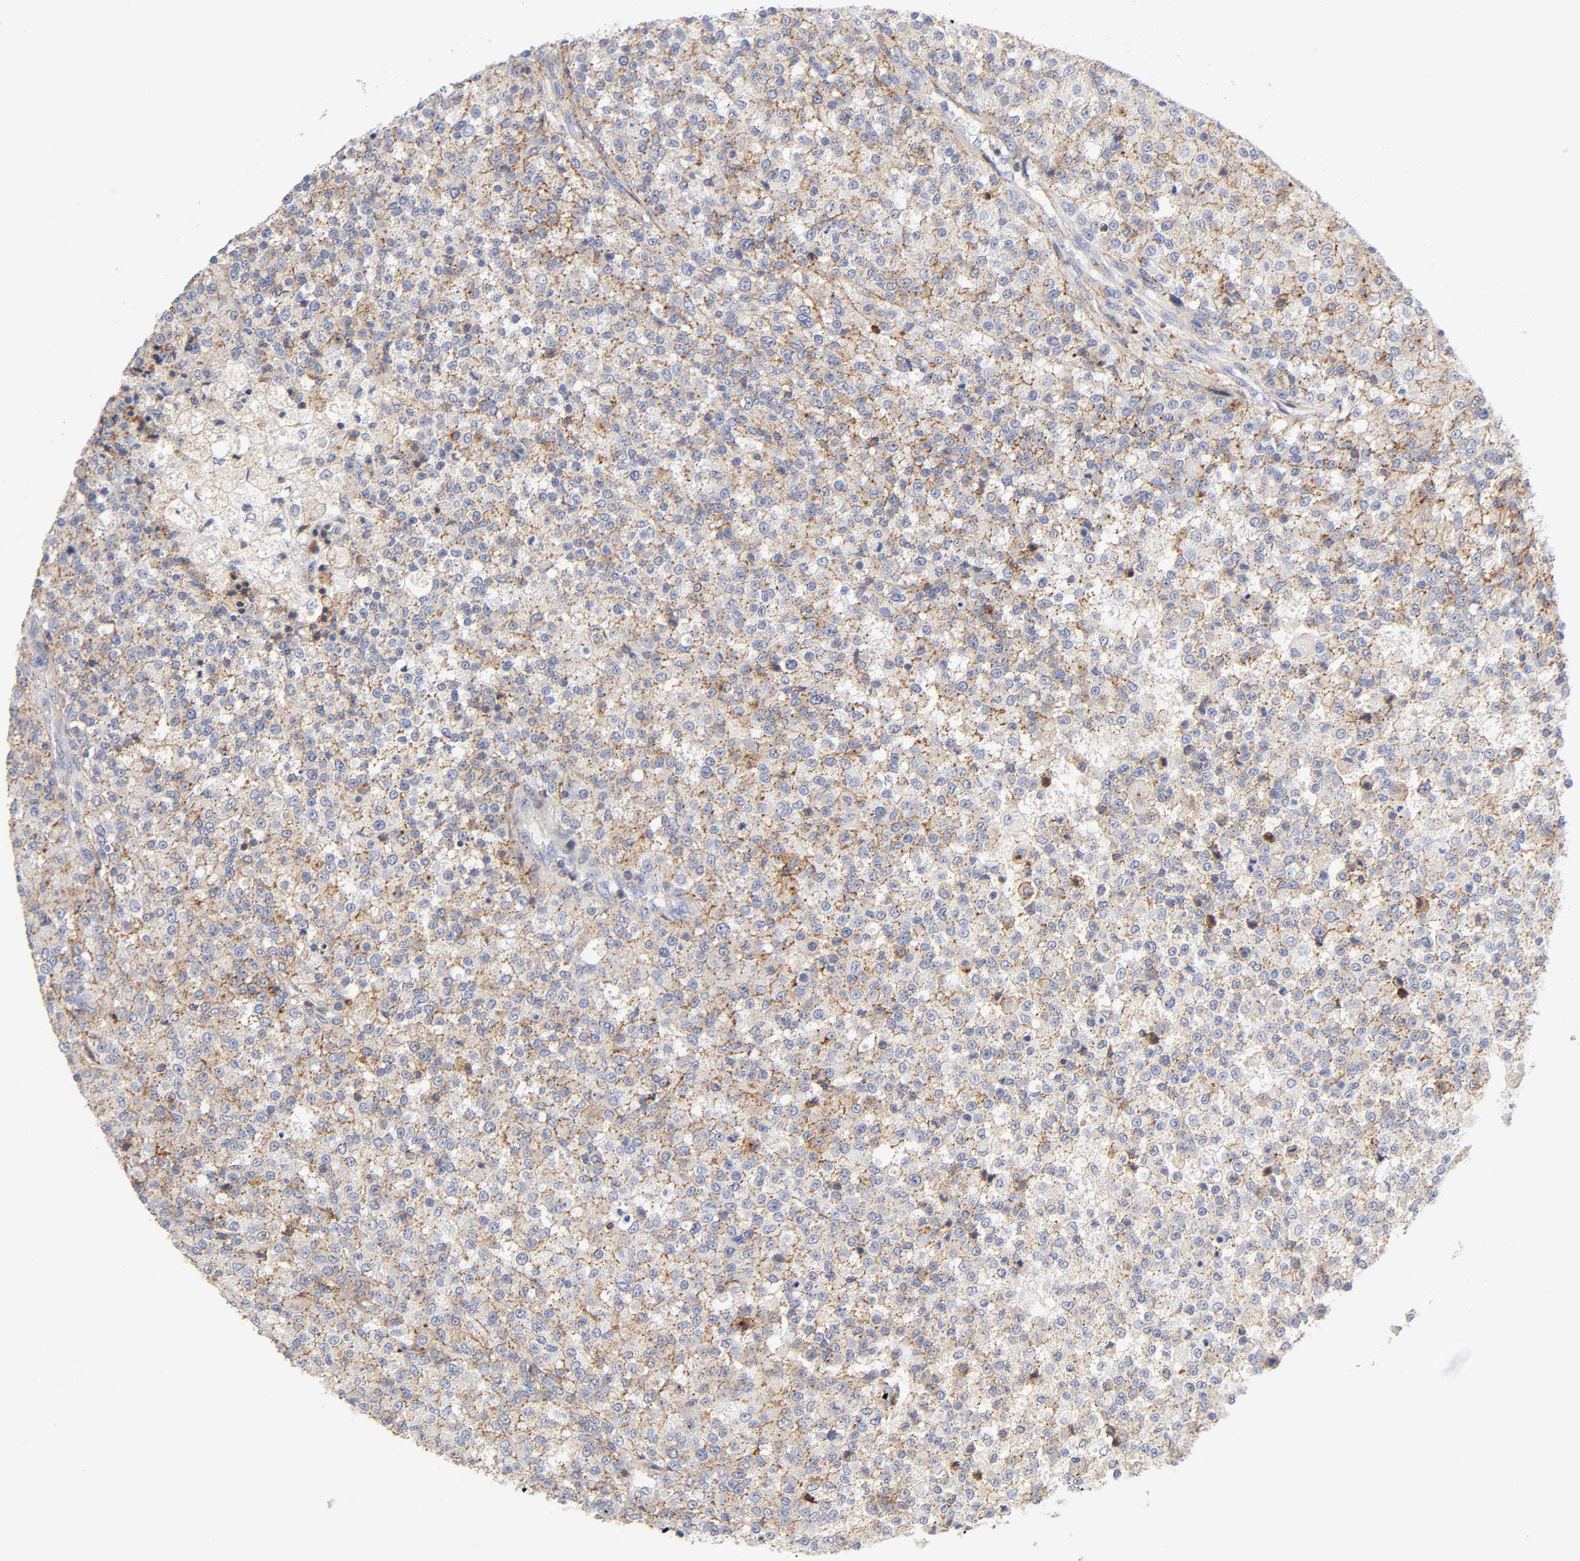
{"staining": {"intensity": "moderate", "quantity": "25%-75%", "location": "cytoplasmic/membranous"}, "tissue": "testis cancer", "cell_type": "Tumor cells", "image_type": "cancer", "snomed": [{"axis": "morphology", "description": "Seminoma, NOS"}, {"axis": "topography", "description": "Testis"}], "caption": "This histopathology image demonstrates testis cancer (seminoma) stained with immunohistochemistry to label a protein in brown. The cytoplasmic/membranous of tumor cells show moderate positivity for the protein. Nuclei are counter-stained blue.", "gene": "ANXA7", "patient": {"sex": "male", "age": 59}}